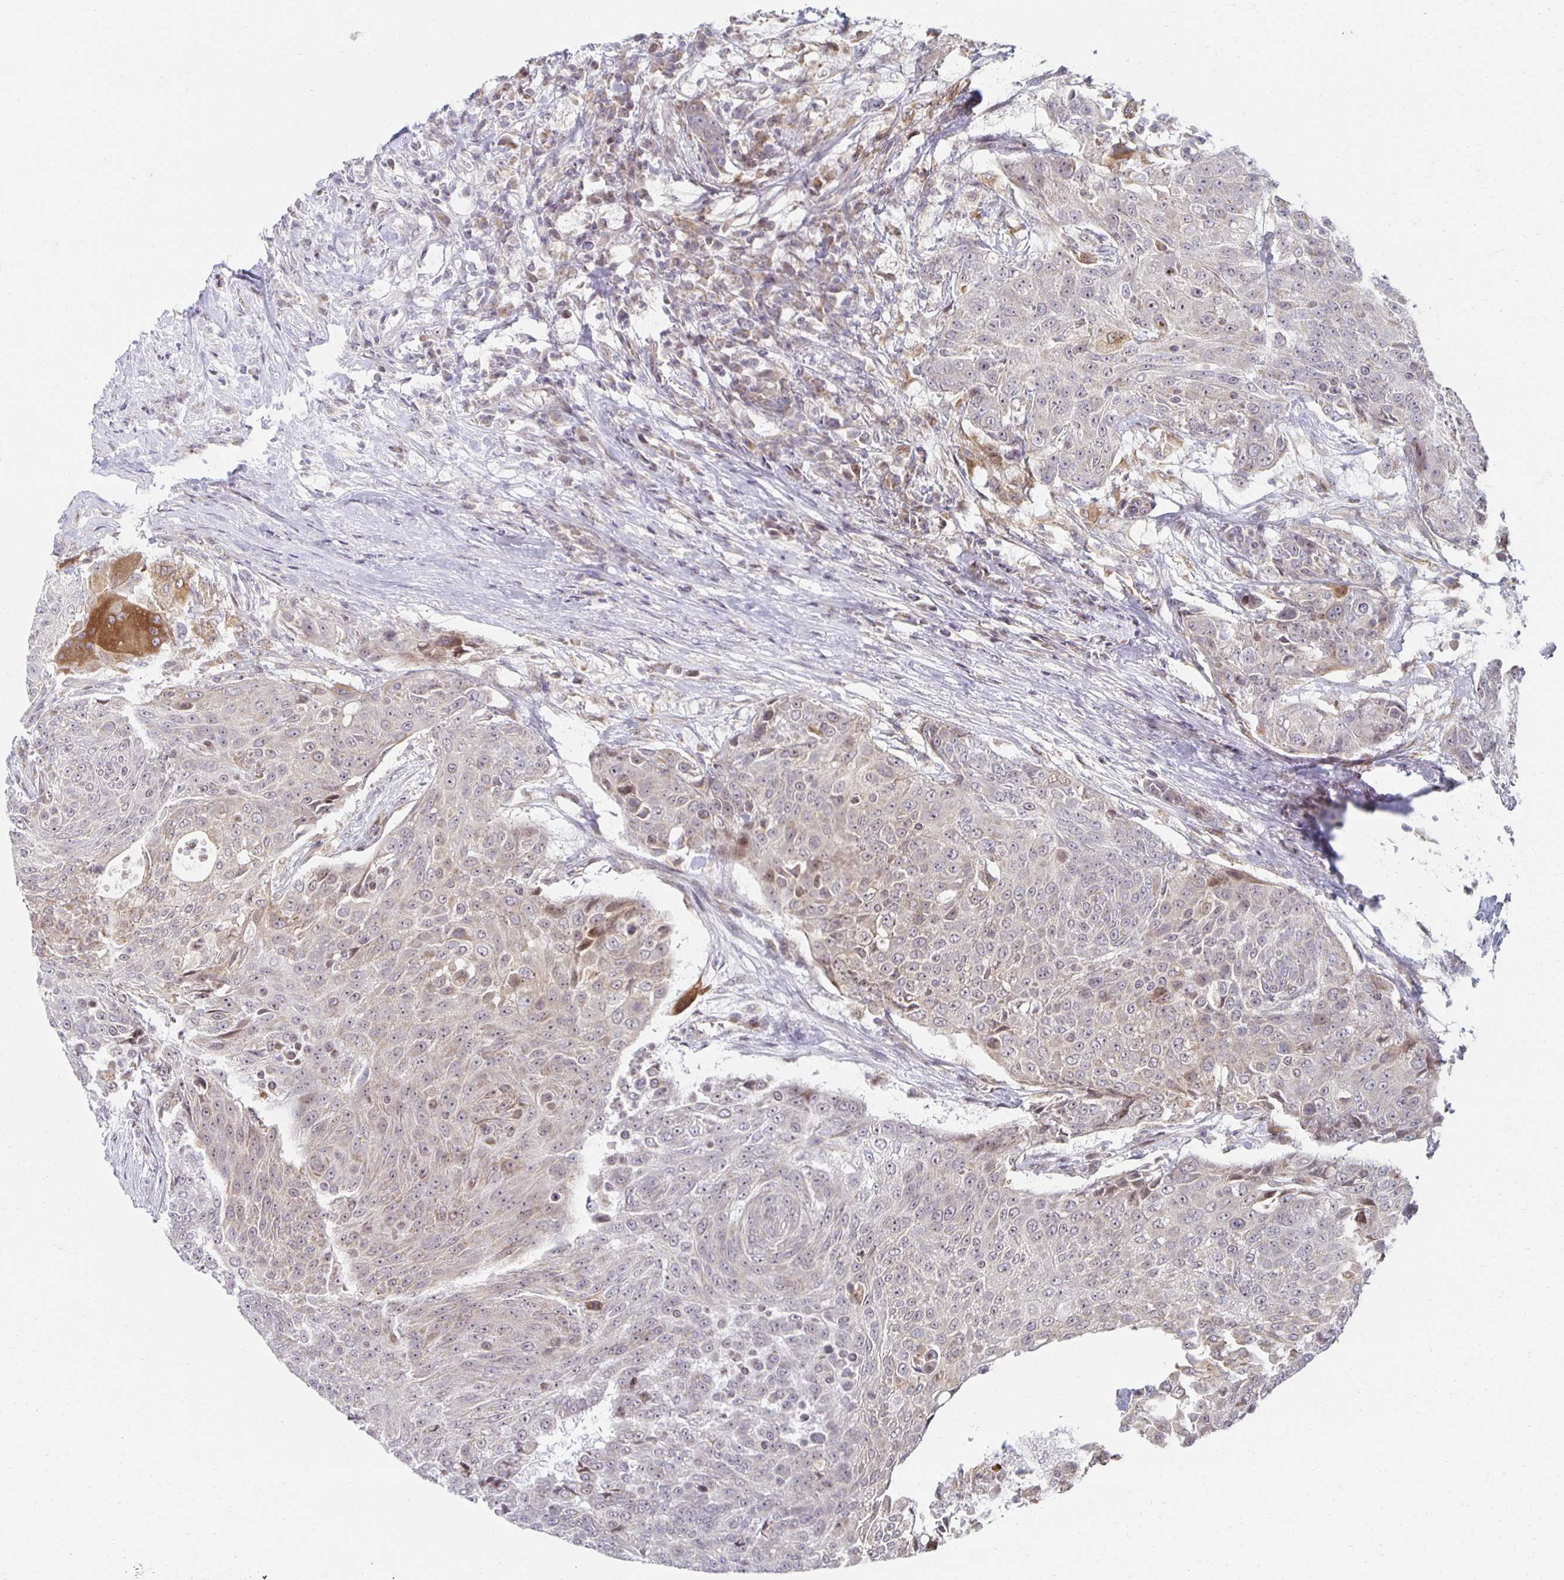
{"staining": {"intensity": "weak", "quantity": "25%-75%", "location": "cytoplasmic/membranous"}, "tissue": "urothelial cancer", "cell_type": "Tumor cells", "image_type": "cancer", "snomed": [{"axis": "morphology", "description": "Urothelial carcinoma, High grade"}, {"axis": "topography", "description": "Urinary bladder"}], "caption": "The micrograph displays immunohistochemical staining of urothelial cancer. There is weak cytoplasmic/membranous staining is identified in about 25%-75% of tumor cells.", "gene": "HCFC1R1", "patient": {"sex": "female", "age": 63}}